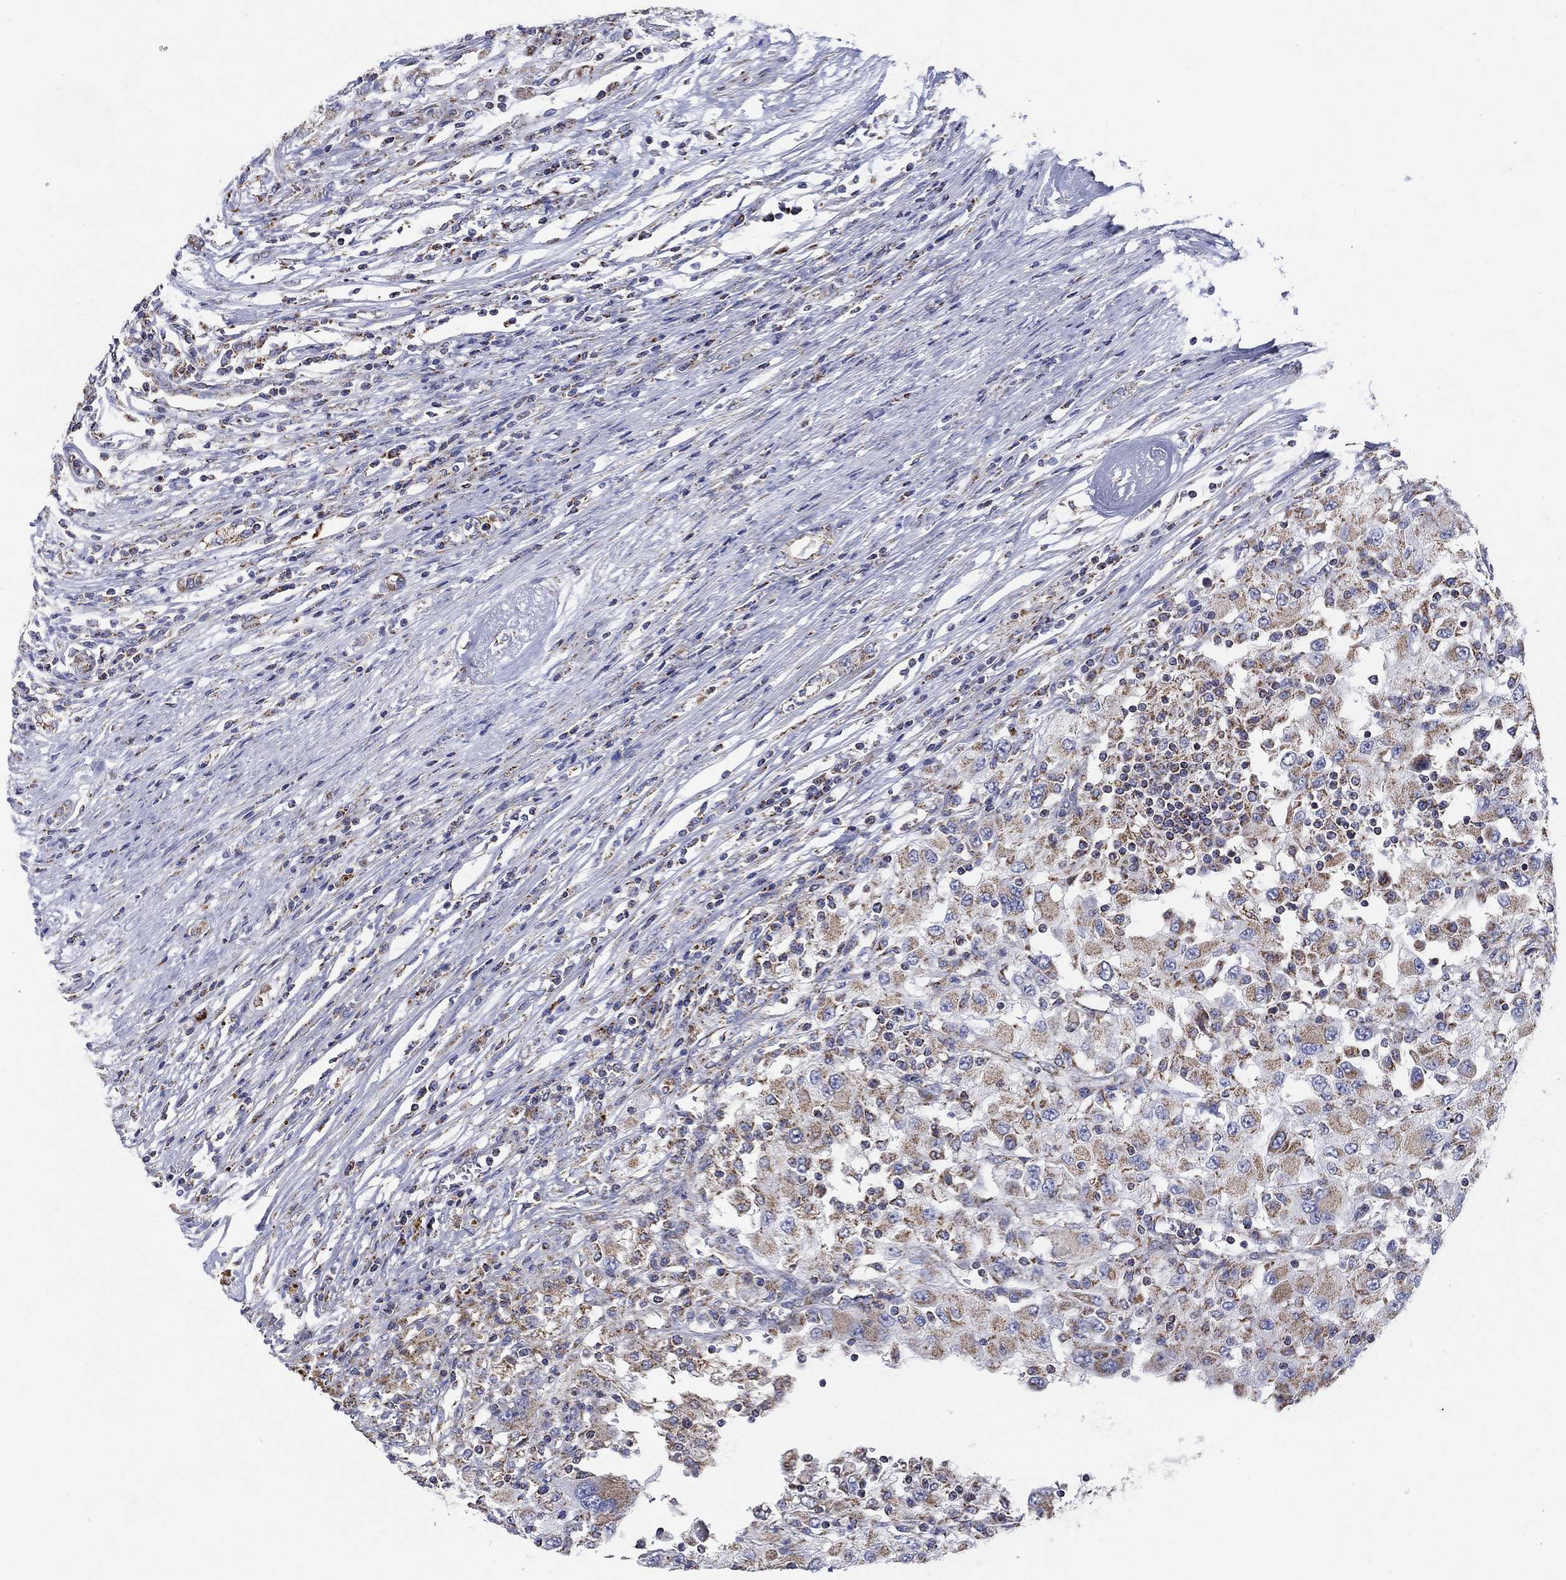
{"staining": {"intensity": "moderate", "quantity": "25%-75%", "location": "cytoplasmic/membranous"}, "tissue": "renal cancer", "cell_type": "Tumor cells", "image_type": "cancer", "snomed": [{"axis": "morphology", "description": "Adenocarcinoma, NOS"}, {"axis": "topography", "description": "Kidney"}], "caption": "Adenocarcinoma (renal) stained with DAB (3,3'-diaminobenzidine) immunohistochemistry (IHC) shows medium levels of moderate cytoplasmic/membranous positivity in about 25%-75% of tumor cells.", "gene": "C9orf85", "patient": {"sex": "female", "age": 67}}